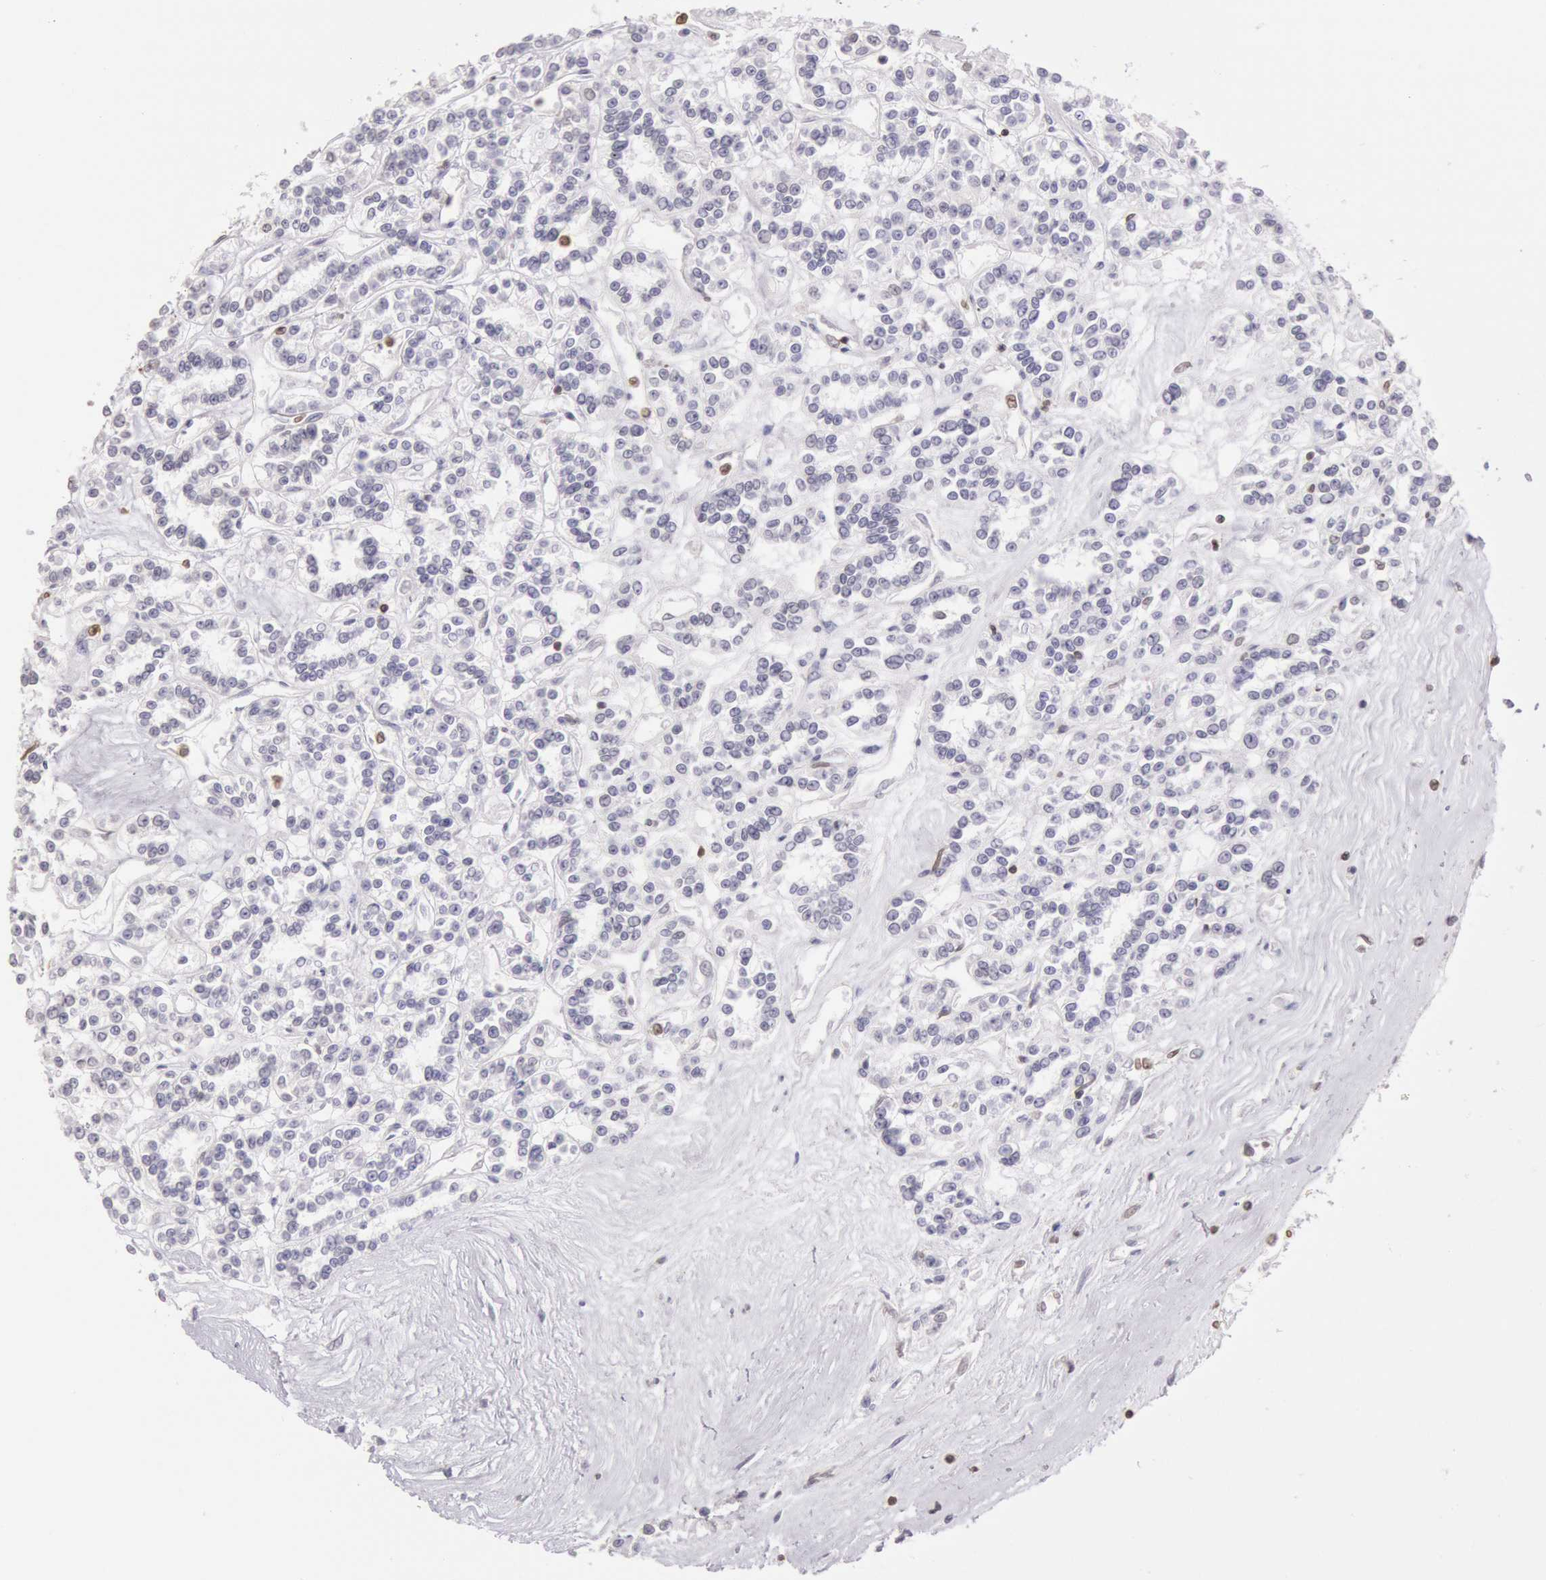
{"staining": {"intensity": "negative", "quantity": "none", "location": "none"}, "tissue": "renal cancer", "cell_type": "Tumor cells", "image_type": "cancer", "snomed": [{"axis": "morphology", "description": "Adenocarcinoma, NOS"}, {"axis": "topography", "description": "Kidney"}], "caption": "Image shows no protein staining in tumor cells of renal adenocarcinoma tissue.", "gene": "HIF1A", "patient": {"sex": "female", "age": 76}}